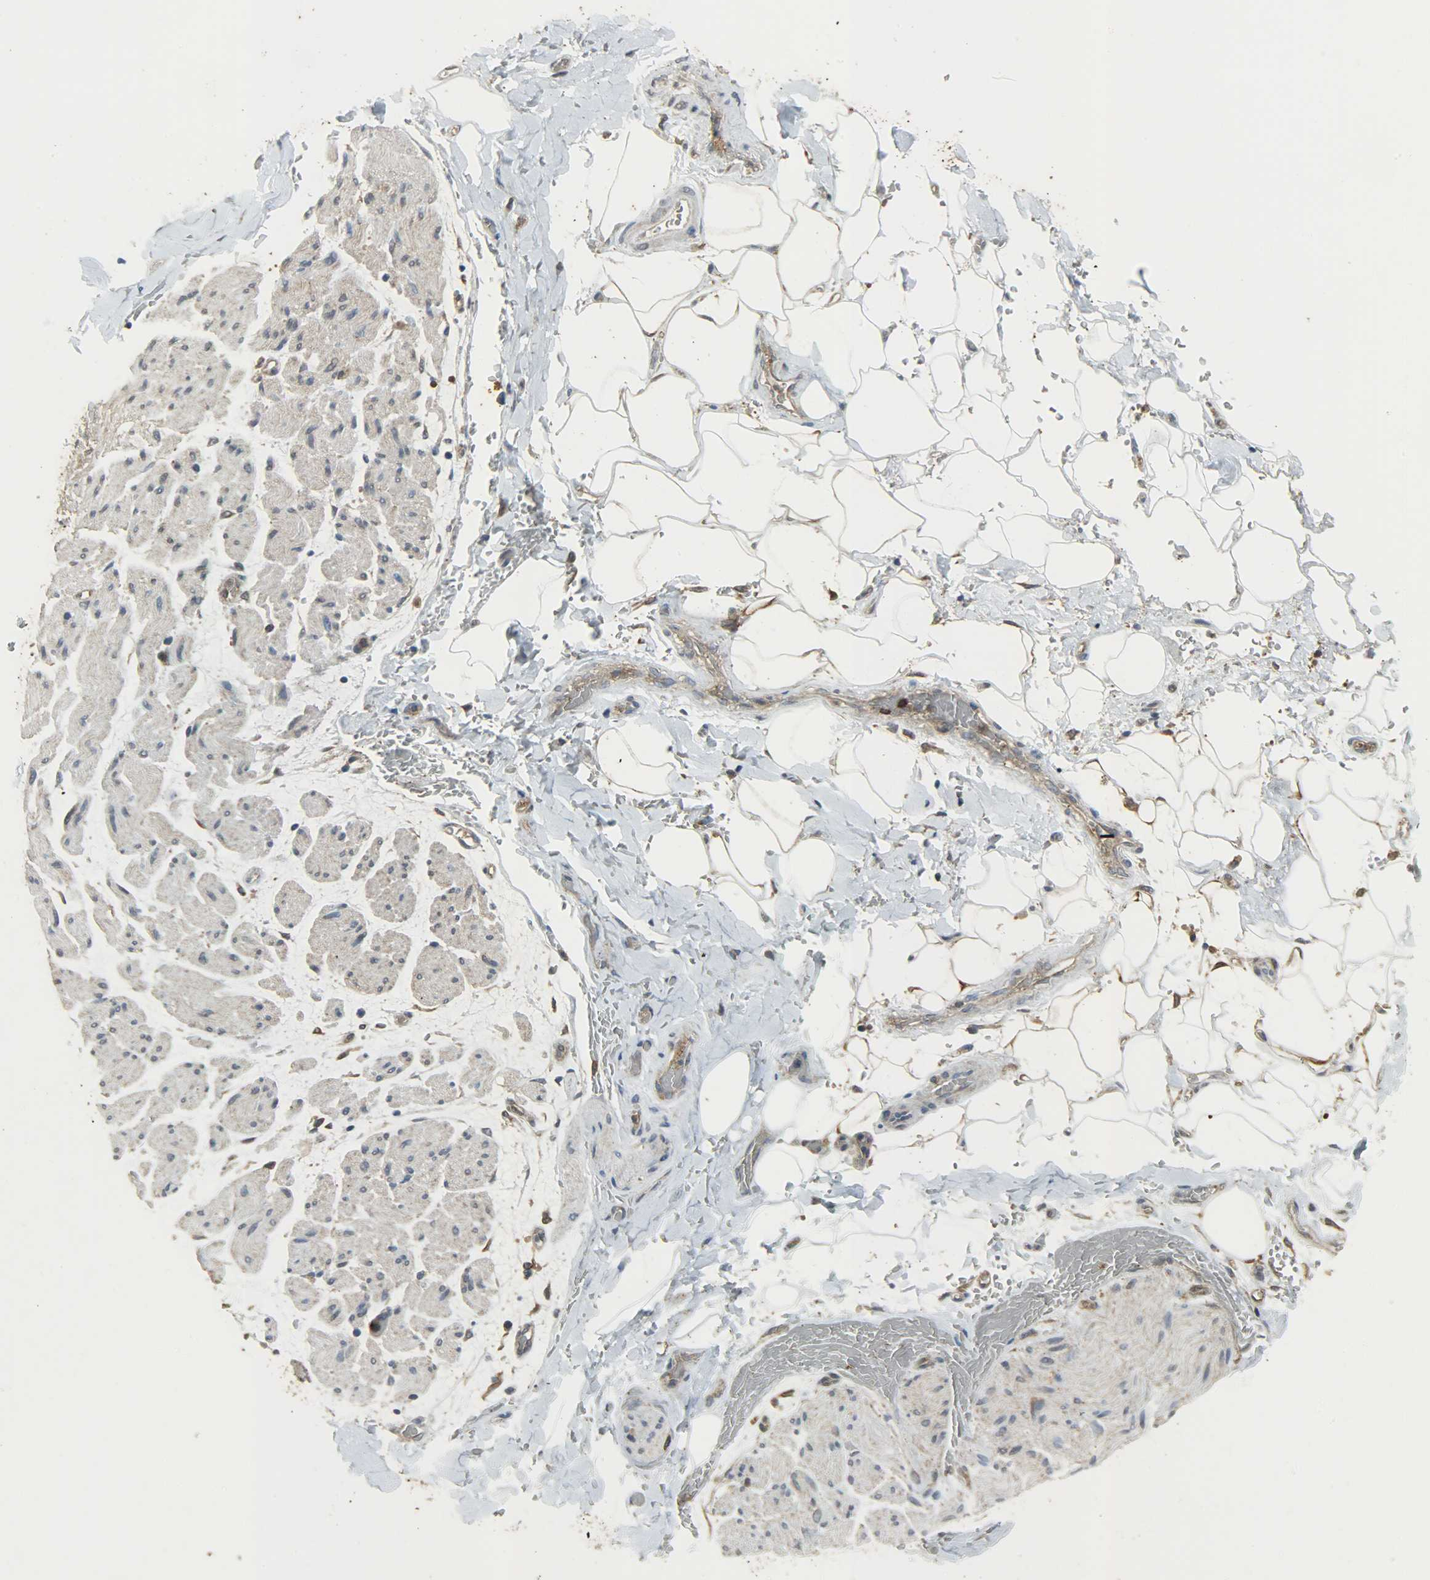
{"staining": {"intensity": "negative", "quantity": "none", "location": "none"}, "tissue": "adipose tissue", "cell_type": "Adipocytes", "image_type": "normal", "snomed": [{"axis": "morphology", "description": "Normal tissue, NOS"}, {"axis": "morphology", "description": "Cholangiocarcinoma"}, {"axis": "topography", "description": "Liver"}, {"axis": "topography", "description": "Peripheral nerve tissue"}], "caption": "Immunohistochemistry (IHC) image of normal adipose tissue stained for a protein (brown), which shows no positivity in adipocytes.", "gene": "LDHB", "patient": {"sex": "male", "age": 50}}